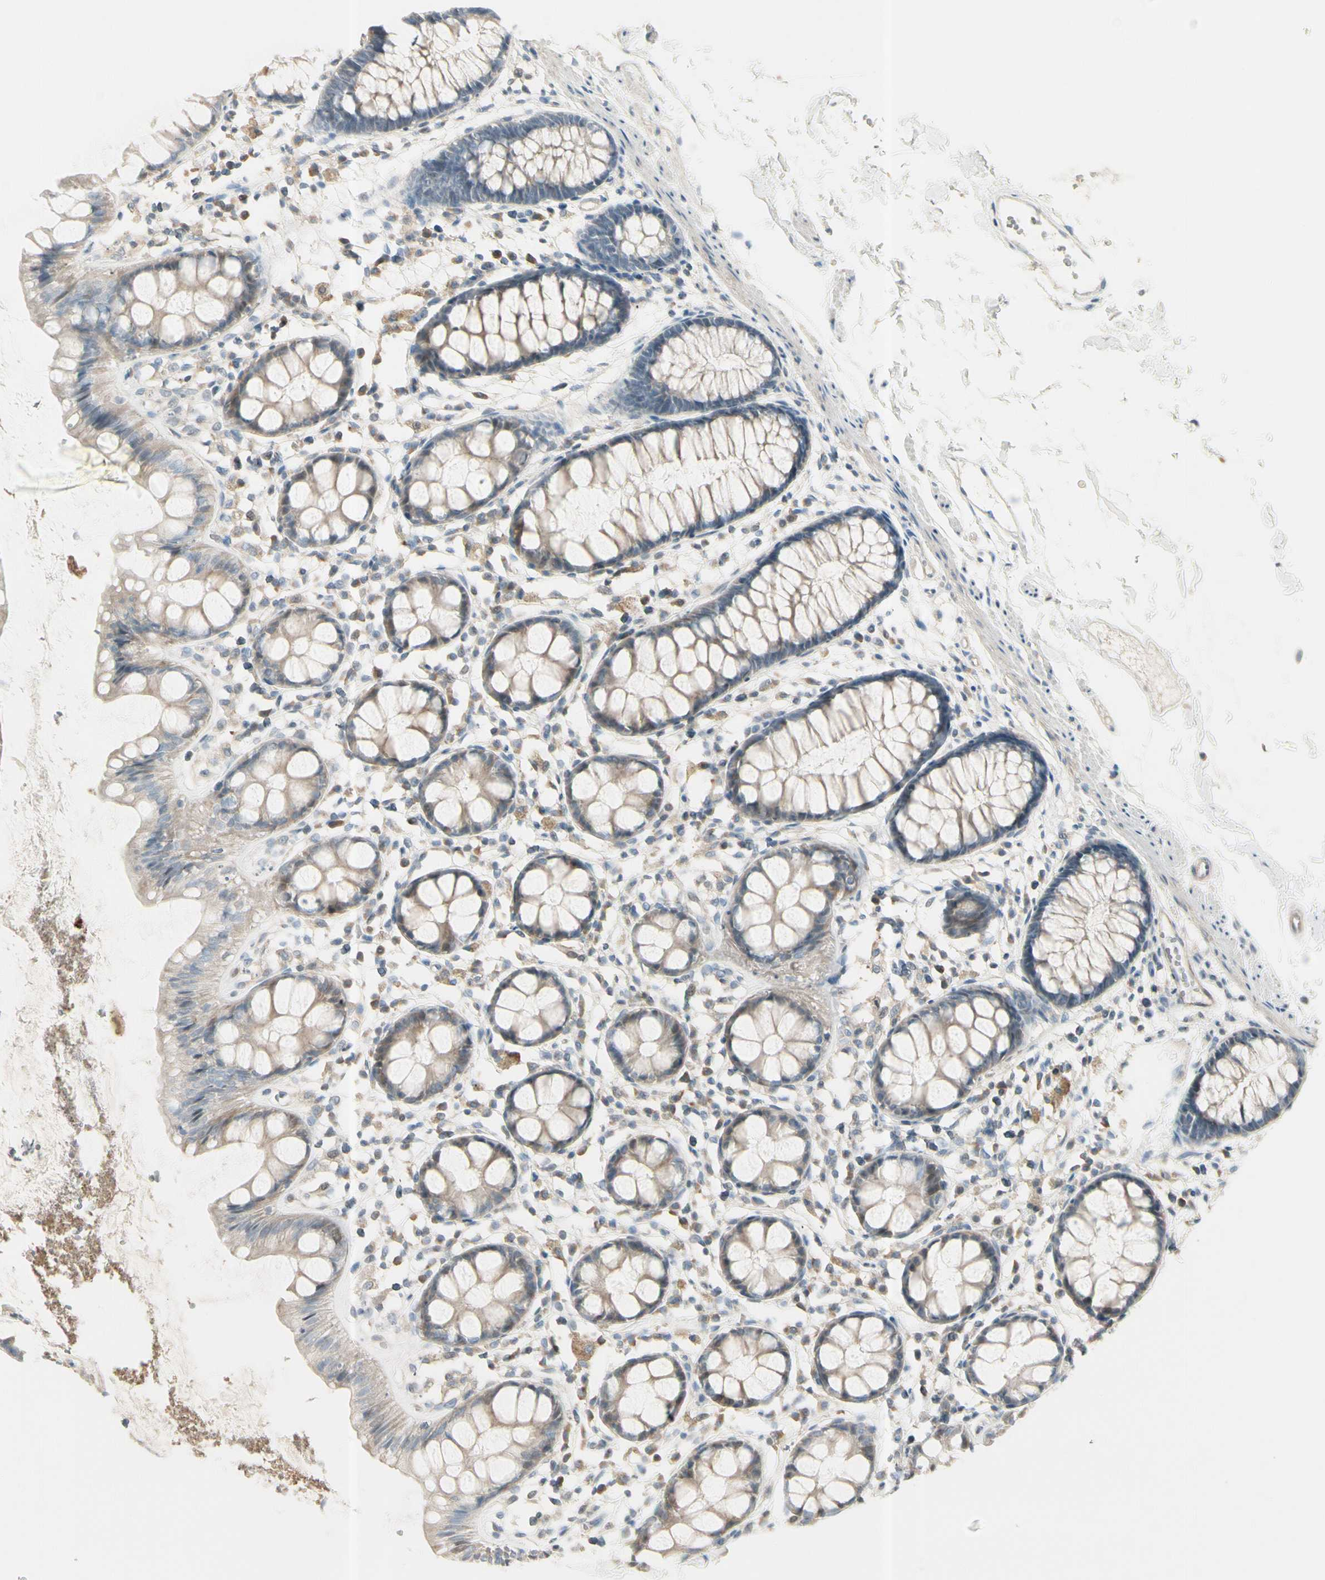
{"staining": {"intensity": "moderate", "quantity": ">75%", "location": "cytoplasmic/membranous"}, "tissue": "rectum", "cell_type": "Glandular cells", "image_type": "normal", "snomed": [{"axis": "morphology", "description": "Normal tissue, NOS"}, {"axis": "topography", "description": "Rectum"}], "caption": "DAB (3,3'-diaminobenzidine) immunohistochemical staining of unremarkable rectum displays moderate cytoplasmic/membranous protein expression in about >75% of glandular cells.", "gene": "CYP2E1", "patient": {"sex": "female", "age": 66}}